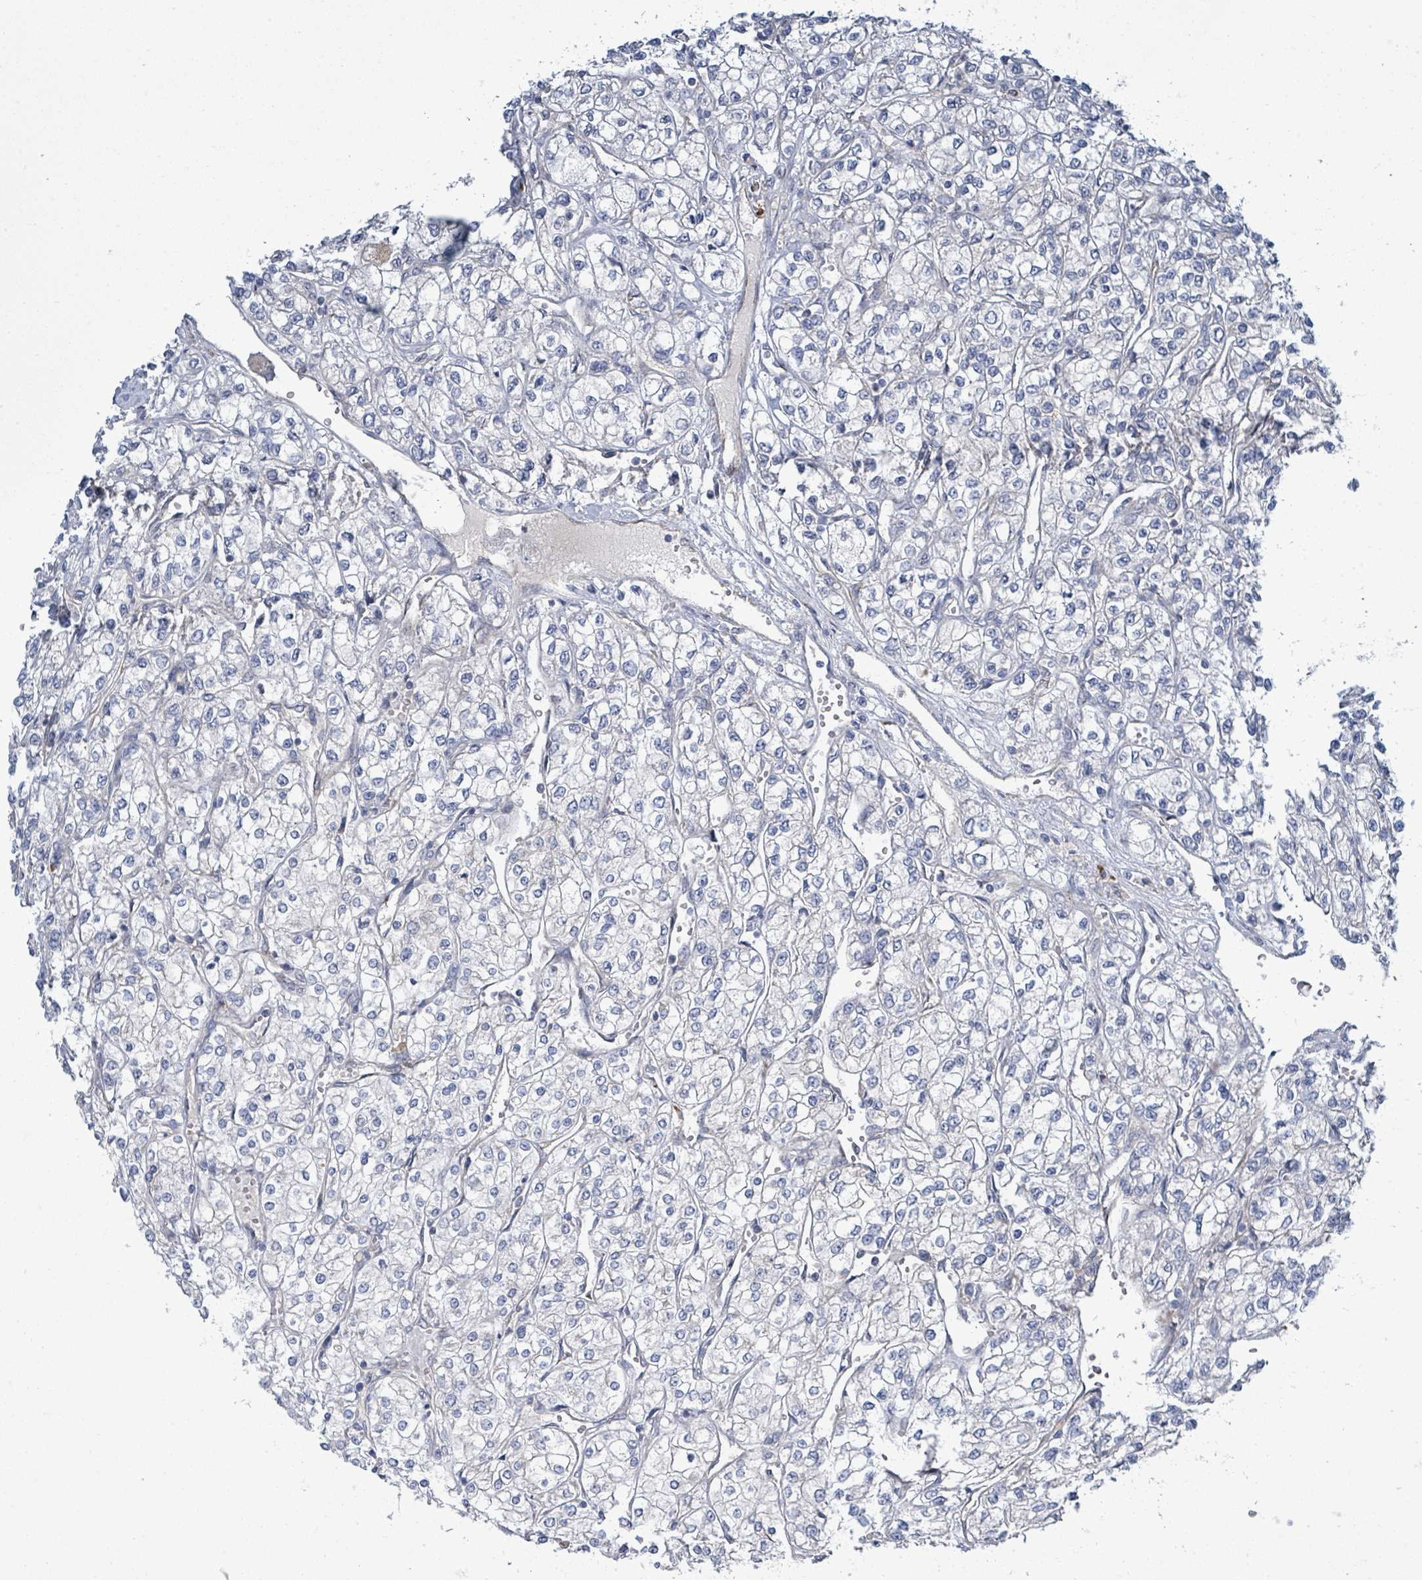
{"staining": {"intensity": "negative", "quantity": "none", "location": "none"}, "tissue": "renal cancer", "cell_type": "Tumor cells", "image_type": "cancer", "snomed": [{"axis": "morphology", "description": "Adenocarcinoma, NOS"}, {"axis": "topography", "description": "Kidney"}], "caption": "A photomicrograph of human renal adenocarcinoma is negative for staining in tumor cells. The staining is performed using DAB (3,3'-diaminobenzidine) brown chromogen with nuclei counter-stained in using hematoxylin.", "gene": "SIRPB1", "patient": {"sex": "male", "age": 80}}